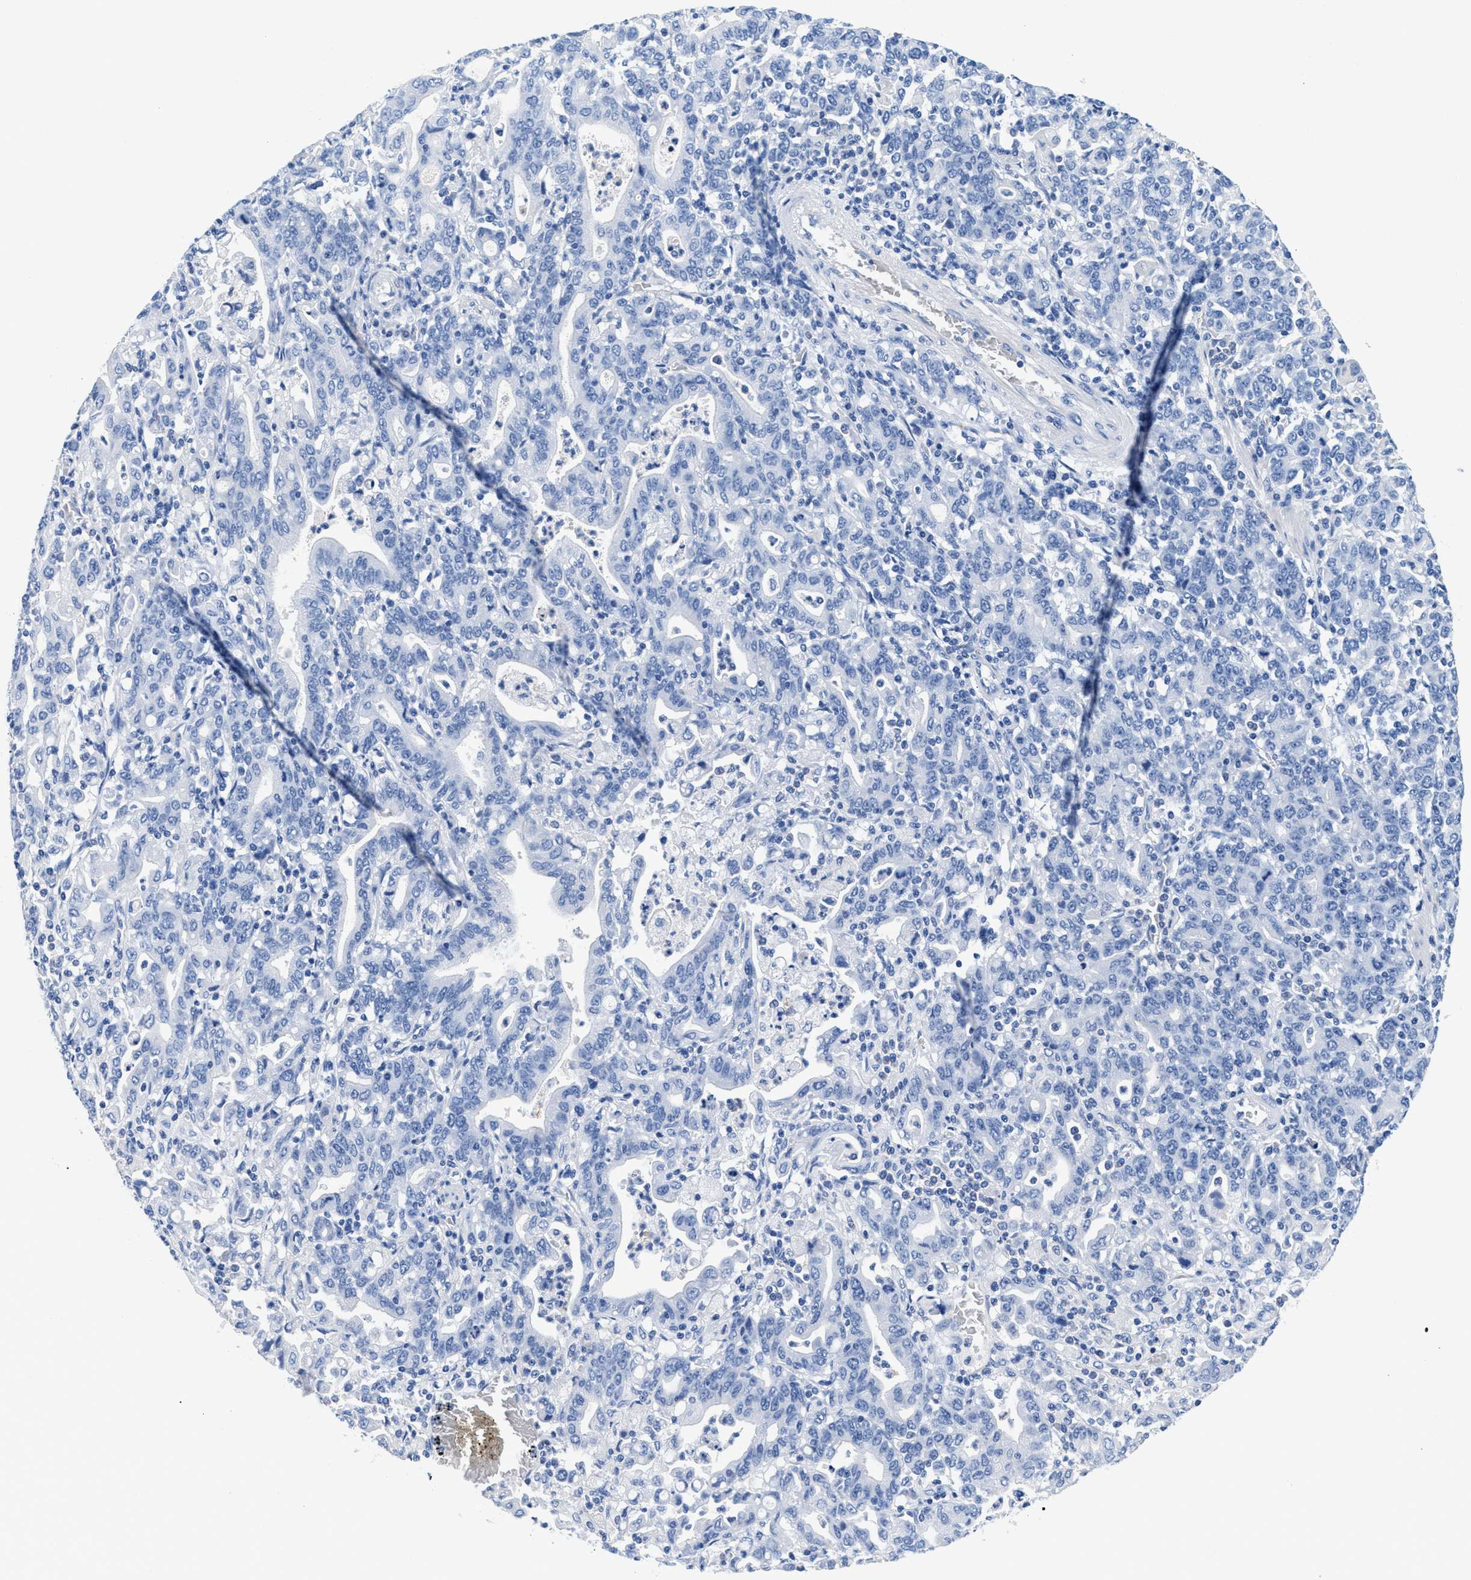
{"staining": {"intensity": "negative", "quantity": "none", "location": "none"}, "tissue": "stomach cancer", "cell_type": "Tumor cells", "image_type": "cancer", "snomed": [{"axis": "morphology", "description": "Adenocarcinoma, NOS"}, {"axis": "topography", "description": "Stomach, upper"}], "caption": "Tumor cells are negative for protein expression in human stomach cancer (adenocarcinoma).", "gene": "SLFN13", "patient": {"sex": "male", "age": 69}}